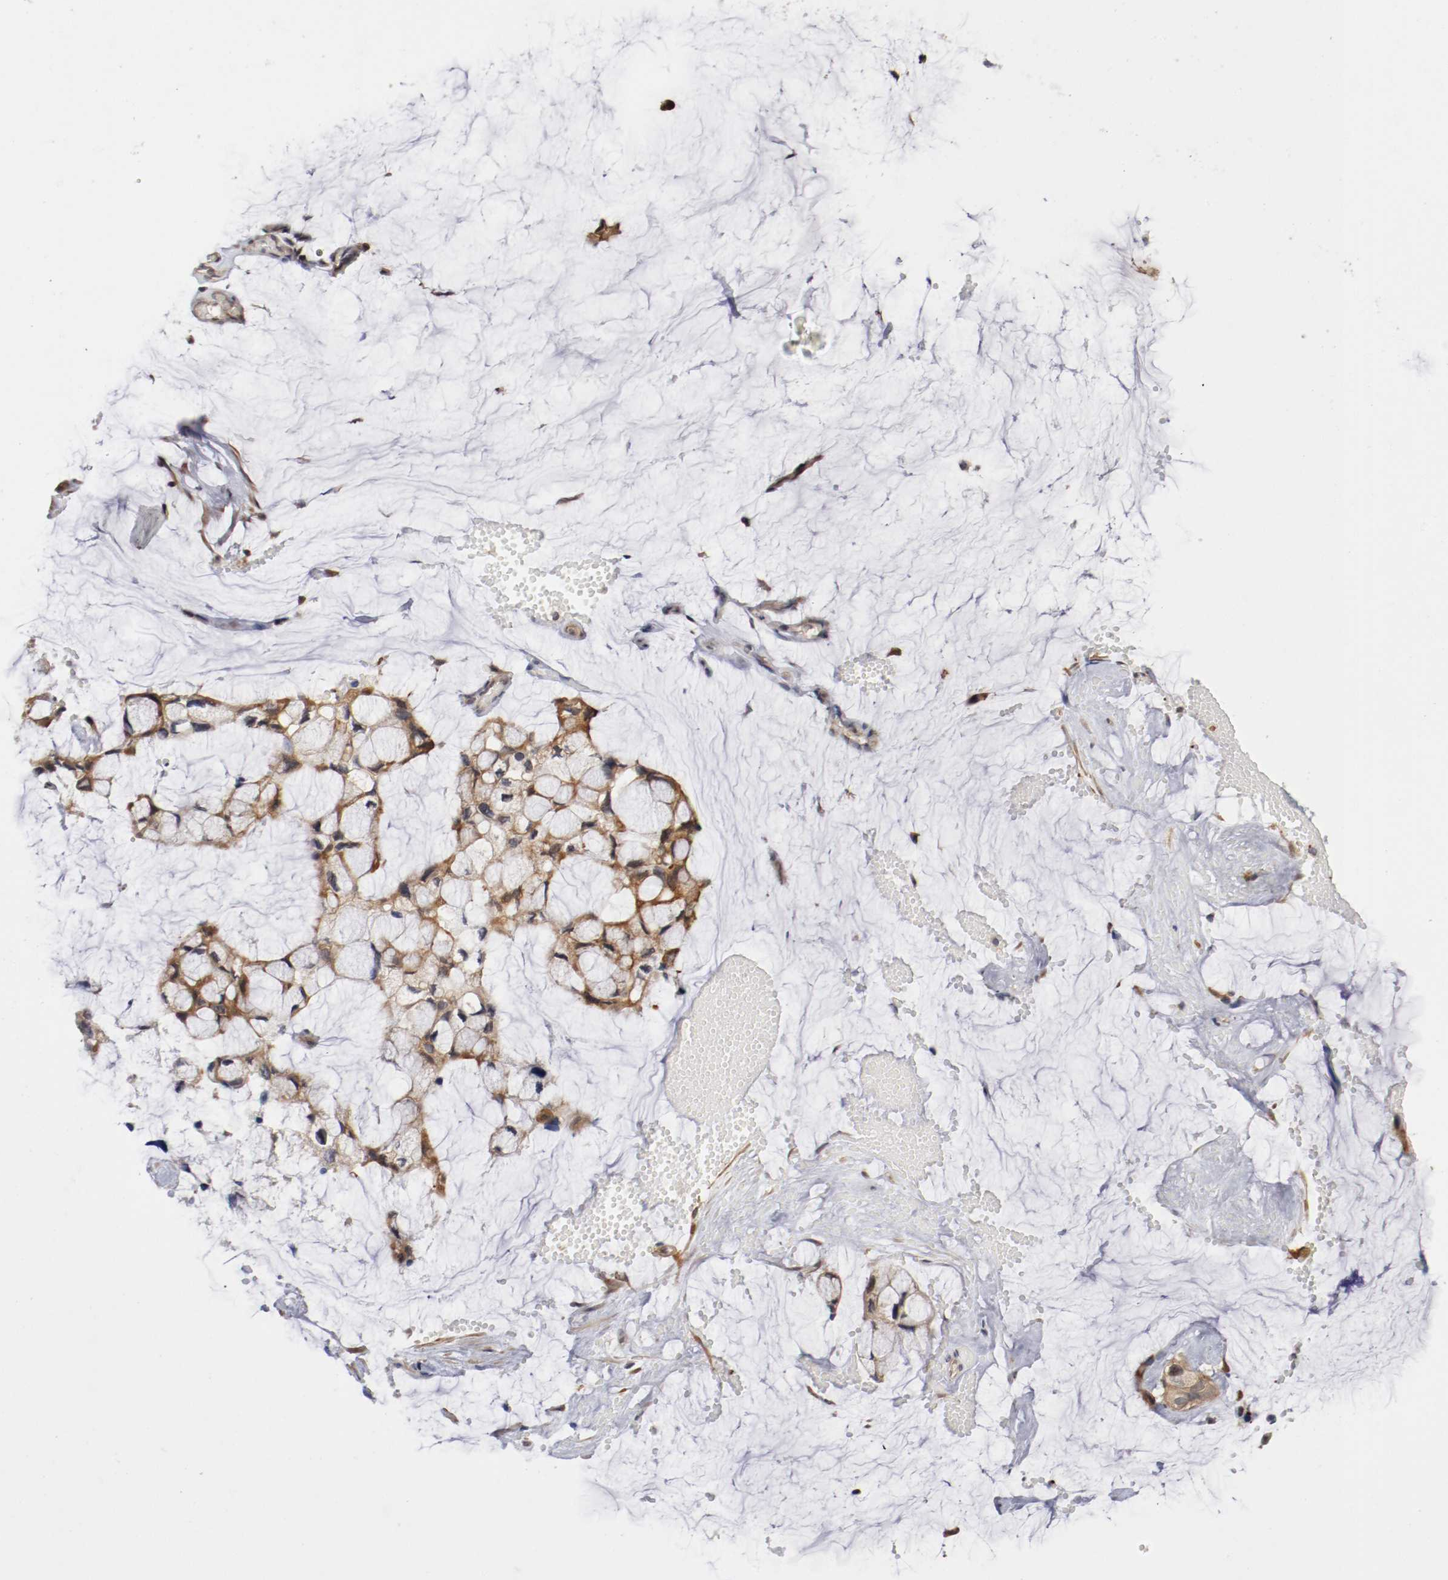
{"staining": {"intensity": "moderate", "quantity": "25%-75%", "location": "cytoplasmic/membranous"}, "tissue": "ovarian cancer", "cell_type": "Tumor cells", "image_type": "cancer", "snomed": [{"axis": "morphology", "description": "Cystadenocarcinoma, mucinous, NOS"}, {"axis": "topography", "description": "Ovary"}], "caption": "Human mucinous cystadenocarcinoma (ovarian) stained for a protein (brown) shows moderate cytoplasmic/membranous positive expression in about 25%-75% of tumor cells.", "gene": "RBM23", "patient": {"sex": "female", "age": 39}}